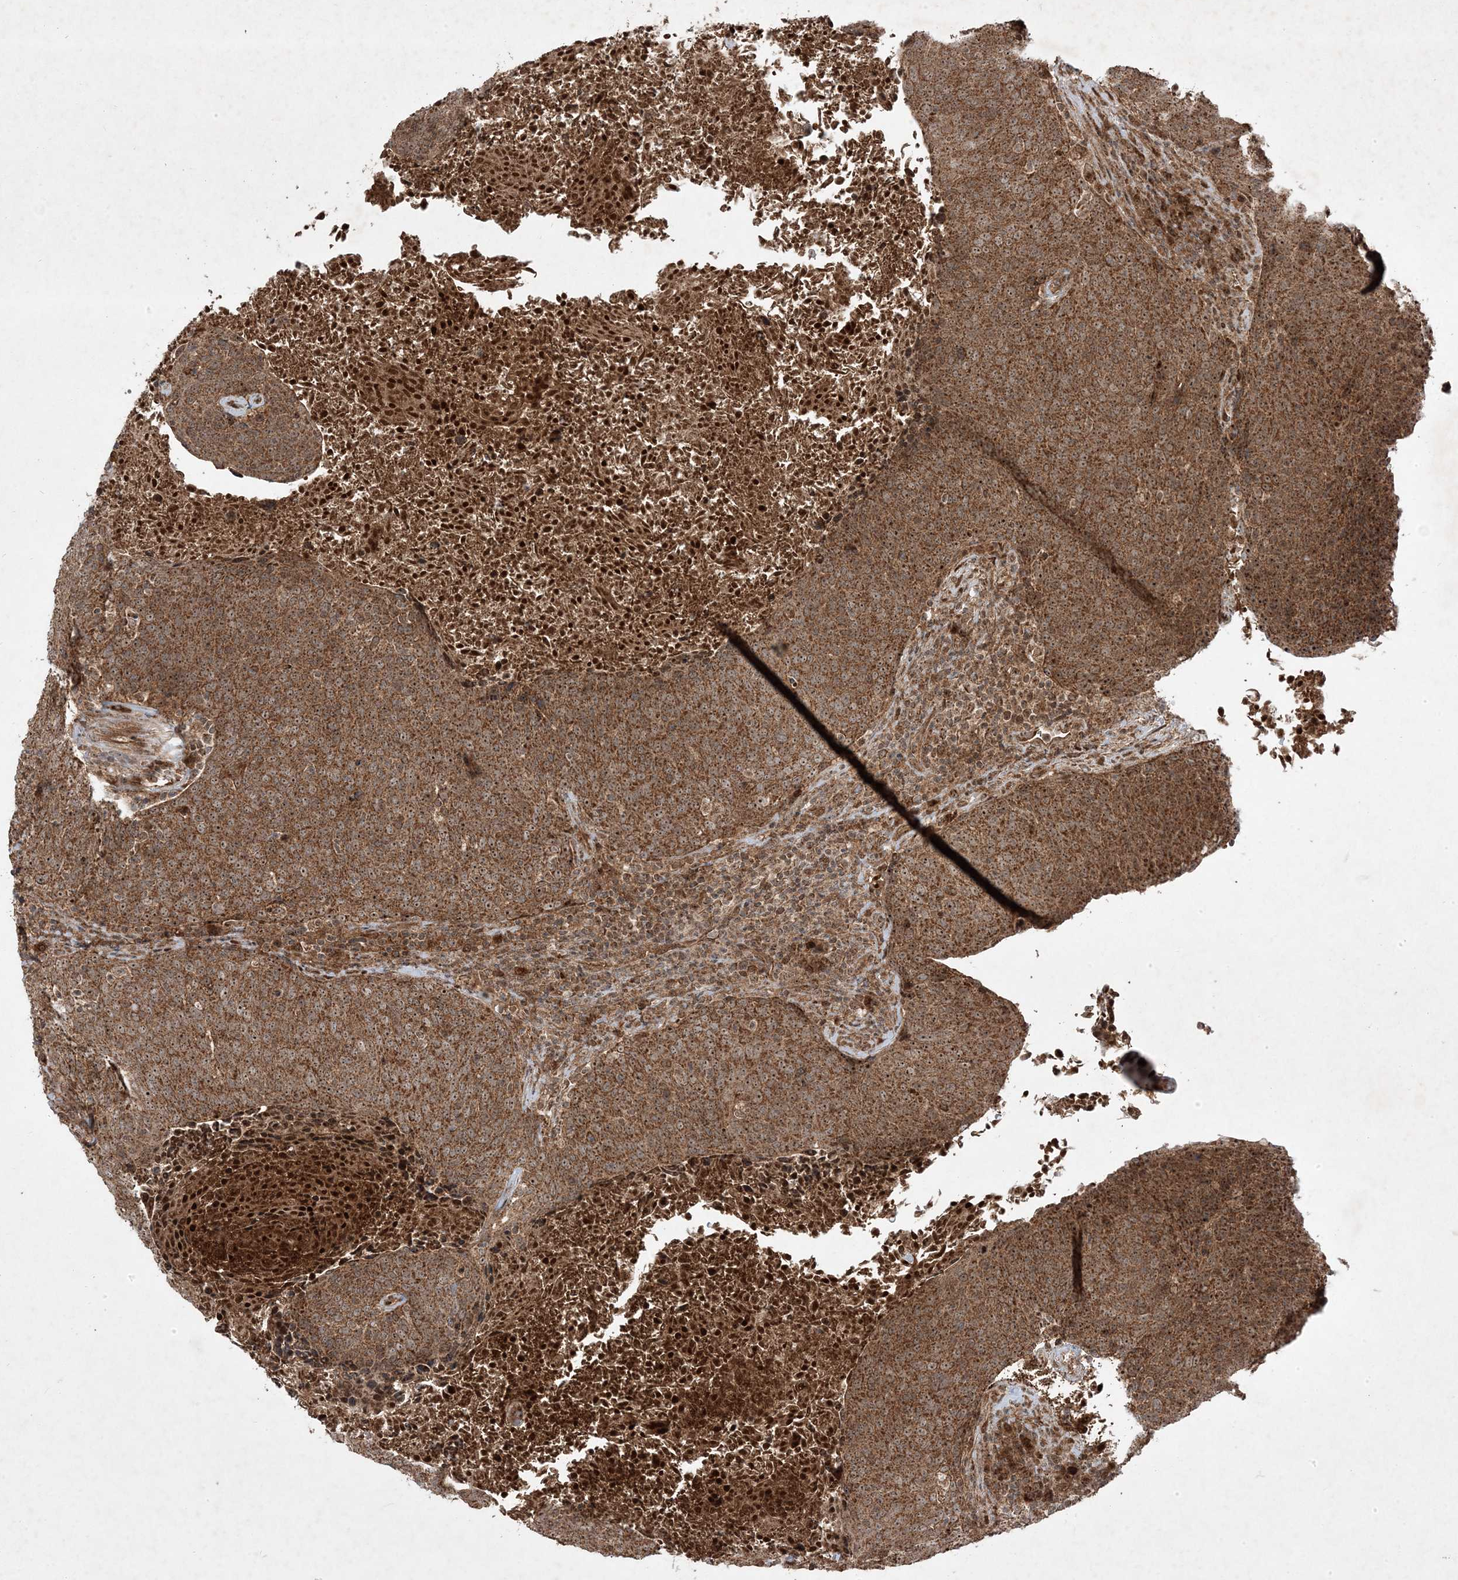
{"staining": {"intensity": "moderate", "quantity": ">75%", "location": "cytoplasmic/membranous,nuclear"}, "tissue": "head and neck cancer", "cell_type": "Tumor cells", "image_type": "cancer", "snomed": [{"axis": "morphology", "description": "Squamous cell carcinoma, NOS"}, {"axis": "morphology", "description": "Squamous cell carcinoma, metastatic, NOS"}, {"axis": "topography", "description": "Lymph node"}, {"axis": "topography", "description": "Head-Neck"}], "caption": "DAB immunohistochemical staining of head and neck metastatic squamous cell carcinoma demonstrates moderate cytoplasmic/membranous and nuclear protein staining in approximately >75% of tumor cells.", "gene": "PLEKHM2", "patient": {"sex": "male", "age": 62}}